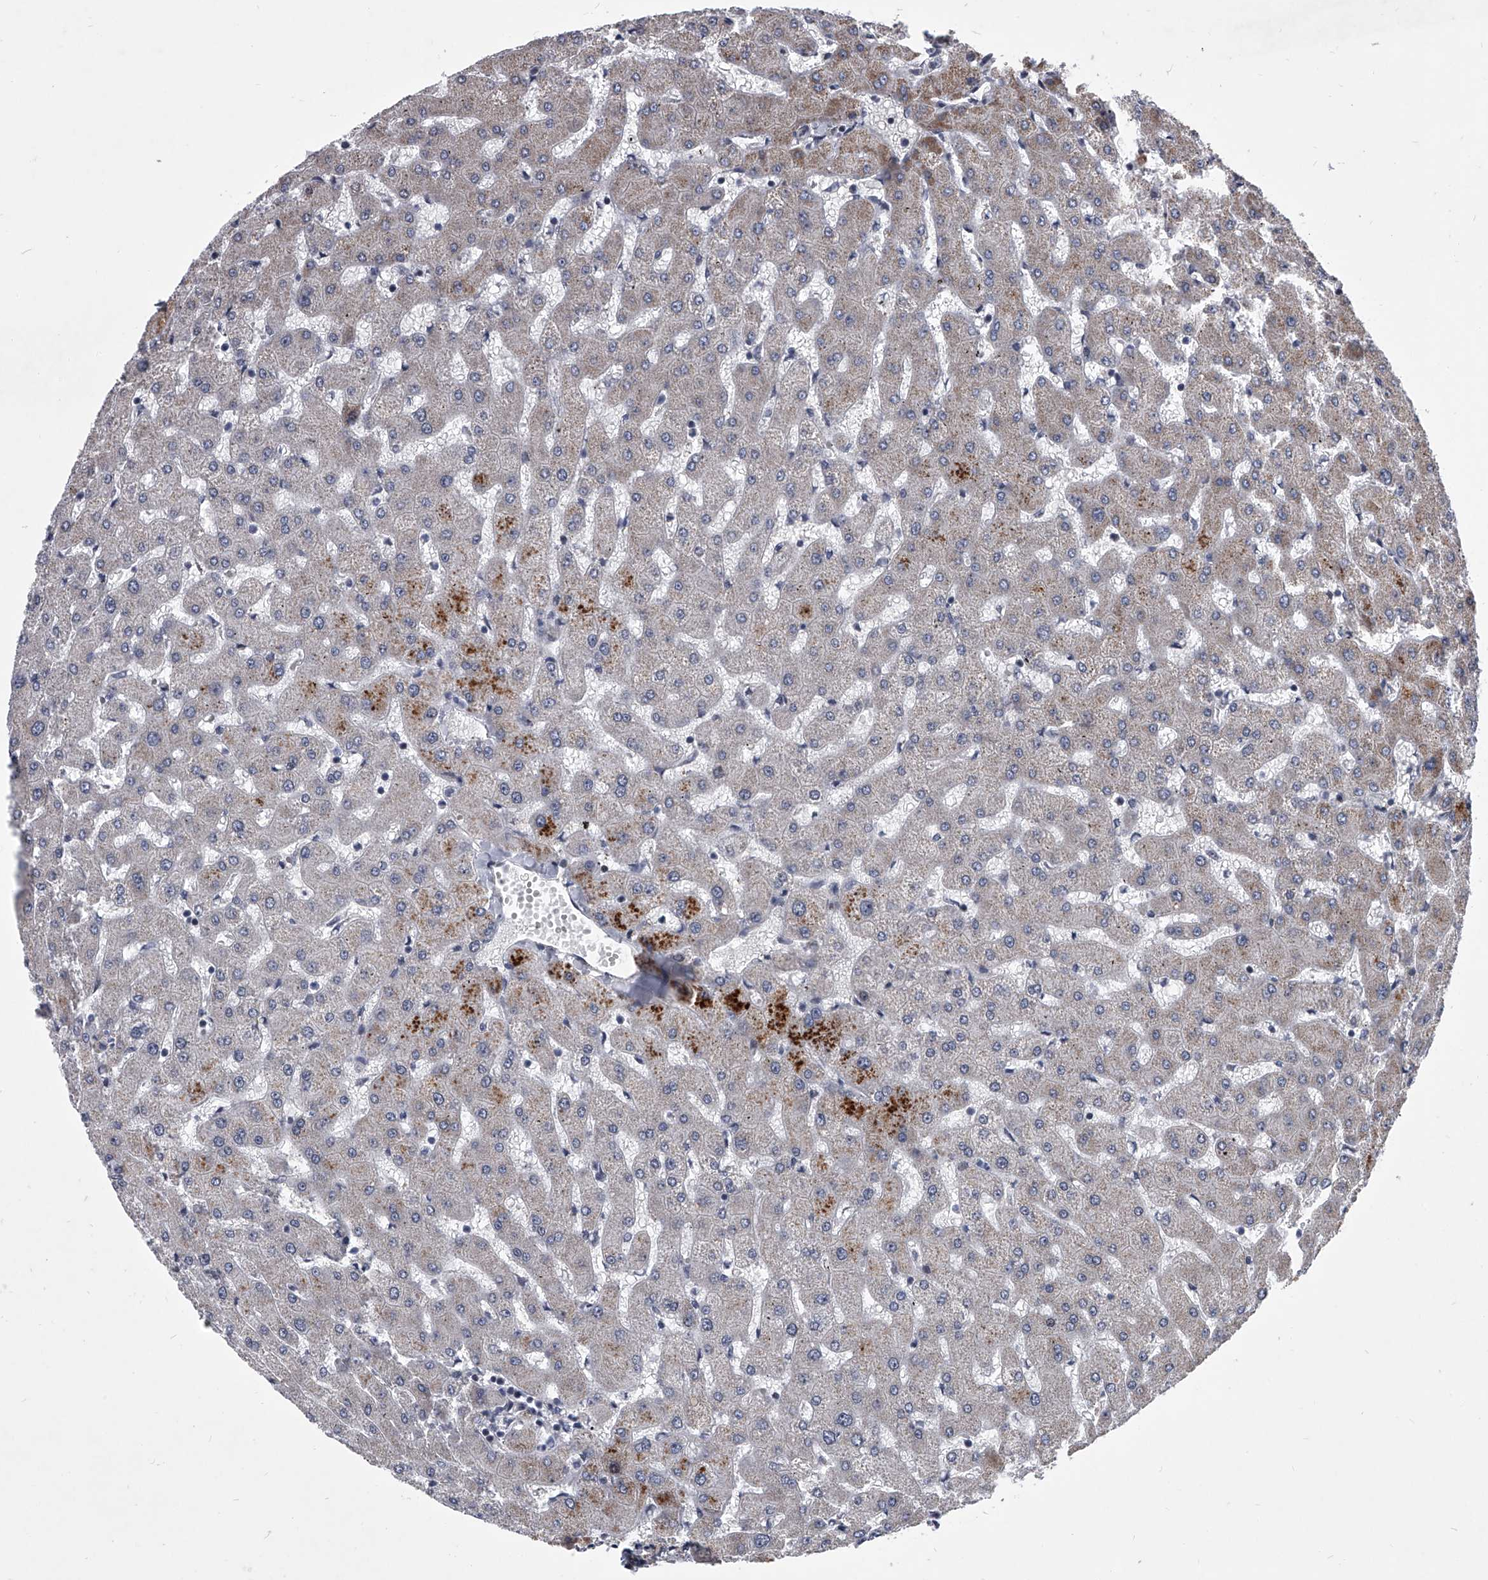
{"staining": {"intensity": "negative", "quantity": "none", "location": "none"}, "tissue": "liver", "cell_type": "Cholangiocytes", "image_type": "normal", "snomed": [{"axis": "morphology", "description": "Normal tissue, NOS"}, {"axis": "topography", "description": "Liver"}], "caption": "This image is of normal liver stained with IHC to label a protein in brown with the nuclei are counter-stained blue. There is no positivity in cholangiocytes. (Brightfield microscopy of DAB IHC at high magnification).", "gene": "ZNF76", "patient": {"sex": "female", "age": 63}}